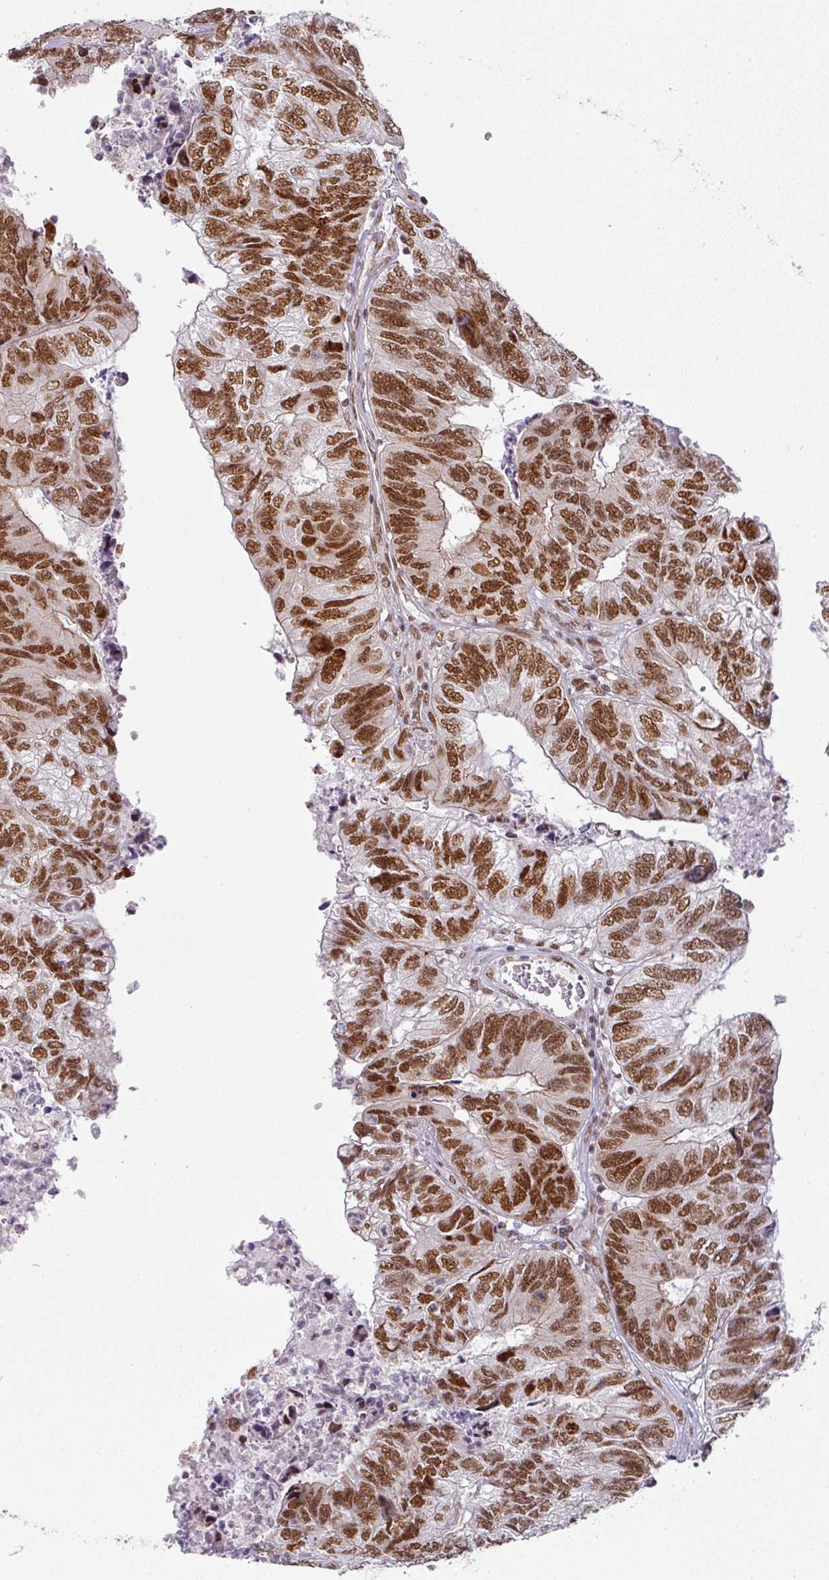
{"staining": {"intensity": "strong", "quantity": ">75%", "location": "cytoplasmic/membranous,nuclear"}, "tissue": "colorectal cancer", "cell_type": "Tumor cells", "image_type": "cancer", "snomed": [{"axis": "morphology", "description": "Adenocarcinoma, NOS"}, {"axis": "topography", "description": "Colon"}], "caption": "Tumor cells reveal high levels of strong cytoplasmic/membranous and nuclear expression in approximately >75% of cells in human colorectal cancer (adenocarcinoma).", "gene": "NCOA5", "patient": {"sex": "female", "age": 67}}